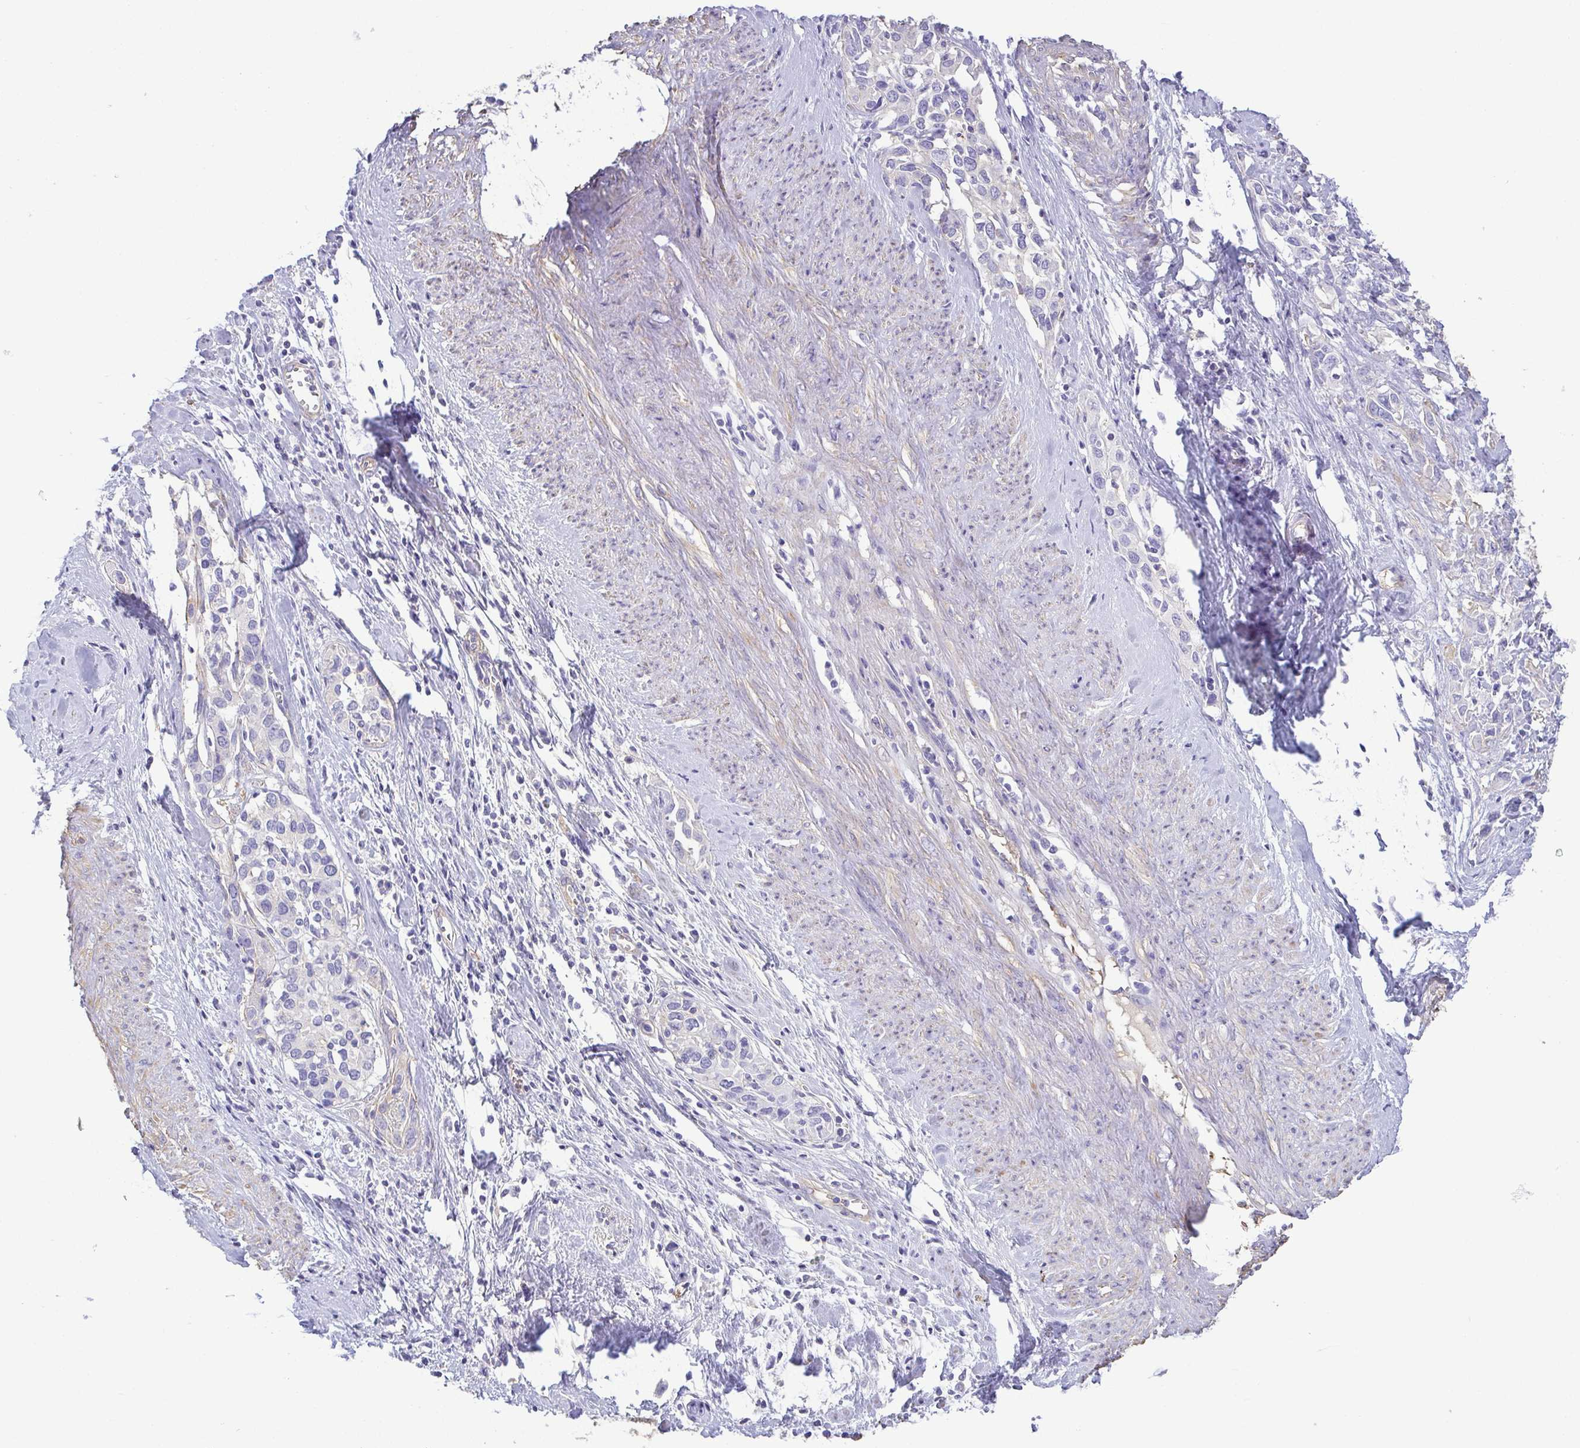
{"staining": {"intensity": "negative", "quantity": "none", "location": "none"}, "tissue": "cervical cancer", "cell_type": "Tumor cells", "image_type": "cancer", "snomed": [{"axis": "morphology", "description": "Squamous cell carcinoma, NOS"}, {"axis": "topography", "description": "Cervix"}], "caption": "Squamous cell carcinoma (cervical) was stained to show a protein in brown. There is no significant expression in tumor cells.", "gene": "MYL6", "patient": {"sex": "female", "age": 51}}